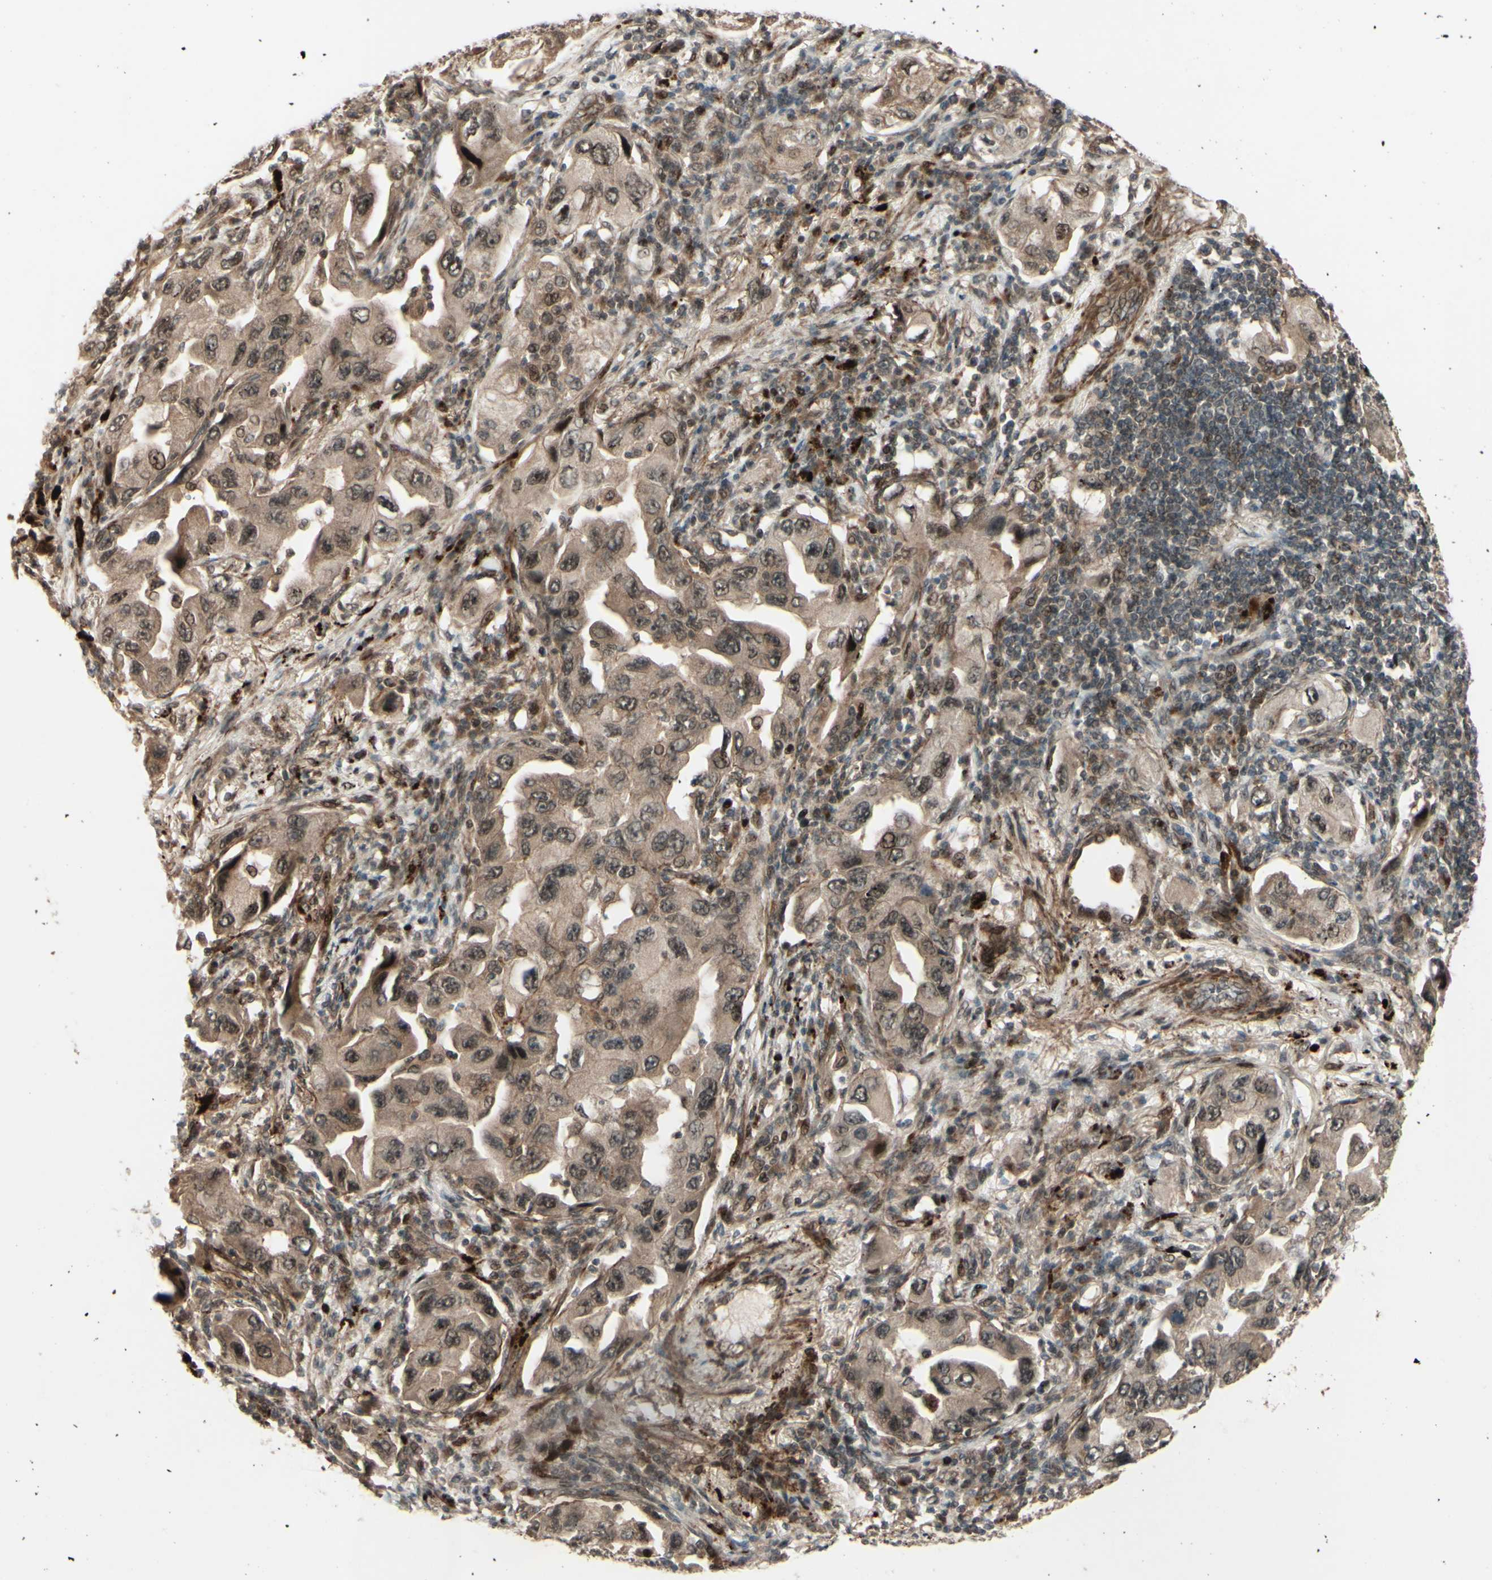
{"staining": {"intensity": "moderate", "quantity": ">75%", "location": "cytoplasmic/membranous,nuclear"}, "tissue": "lung cancer", "cell_type": "Tumor cells", "image_type": "cancer", "snomed": [{"axis": "morphology", "description": "Adenocarcinoma, NOS"}, {"axis": "topography", "description": "Lung"}], "caption": "Immunohistochemistry (IHC) micrograph of human lung adenocarcinoma stained for a protein (brown), which displays medium levels of moderate cytoplasmic/membranous and nuclear staining in approximately >75% of tumor cells.", "gene": "MLF2", "patient": {"sex": "female", "age": 65}}